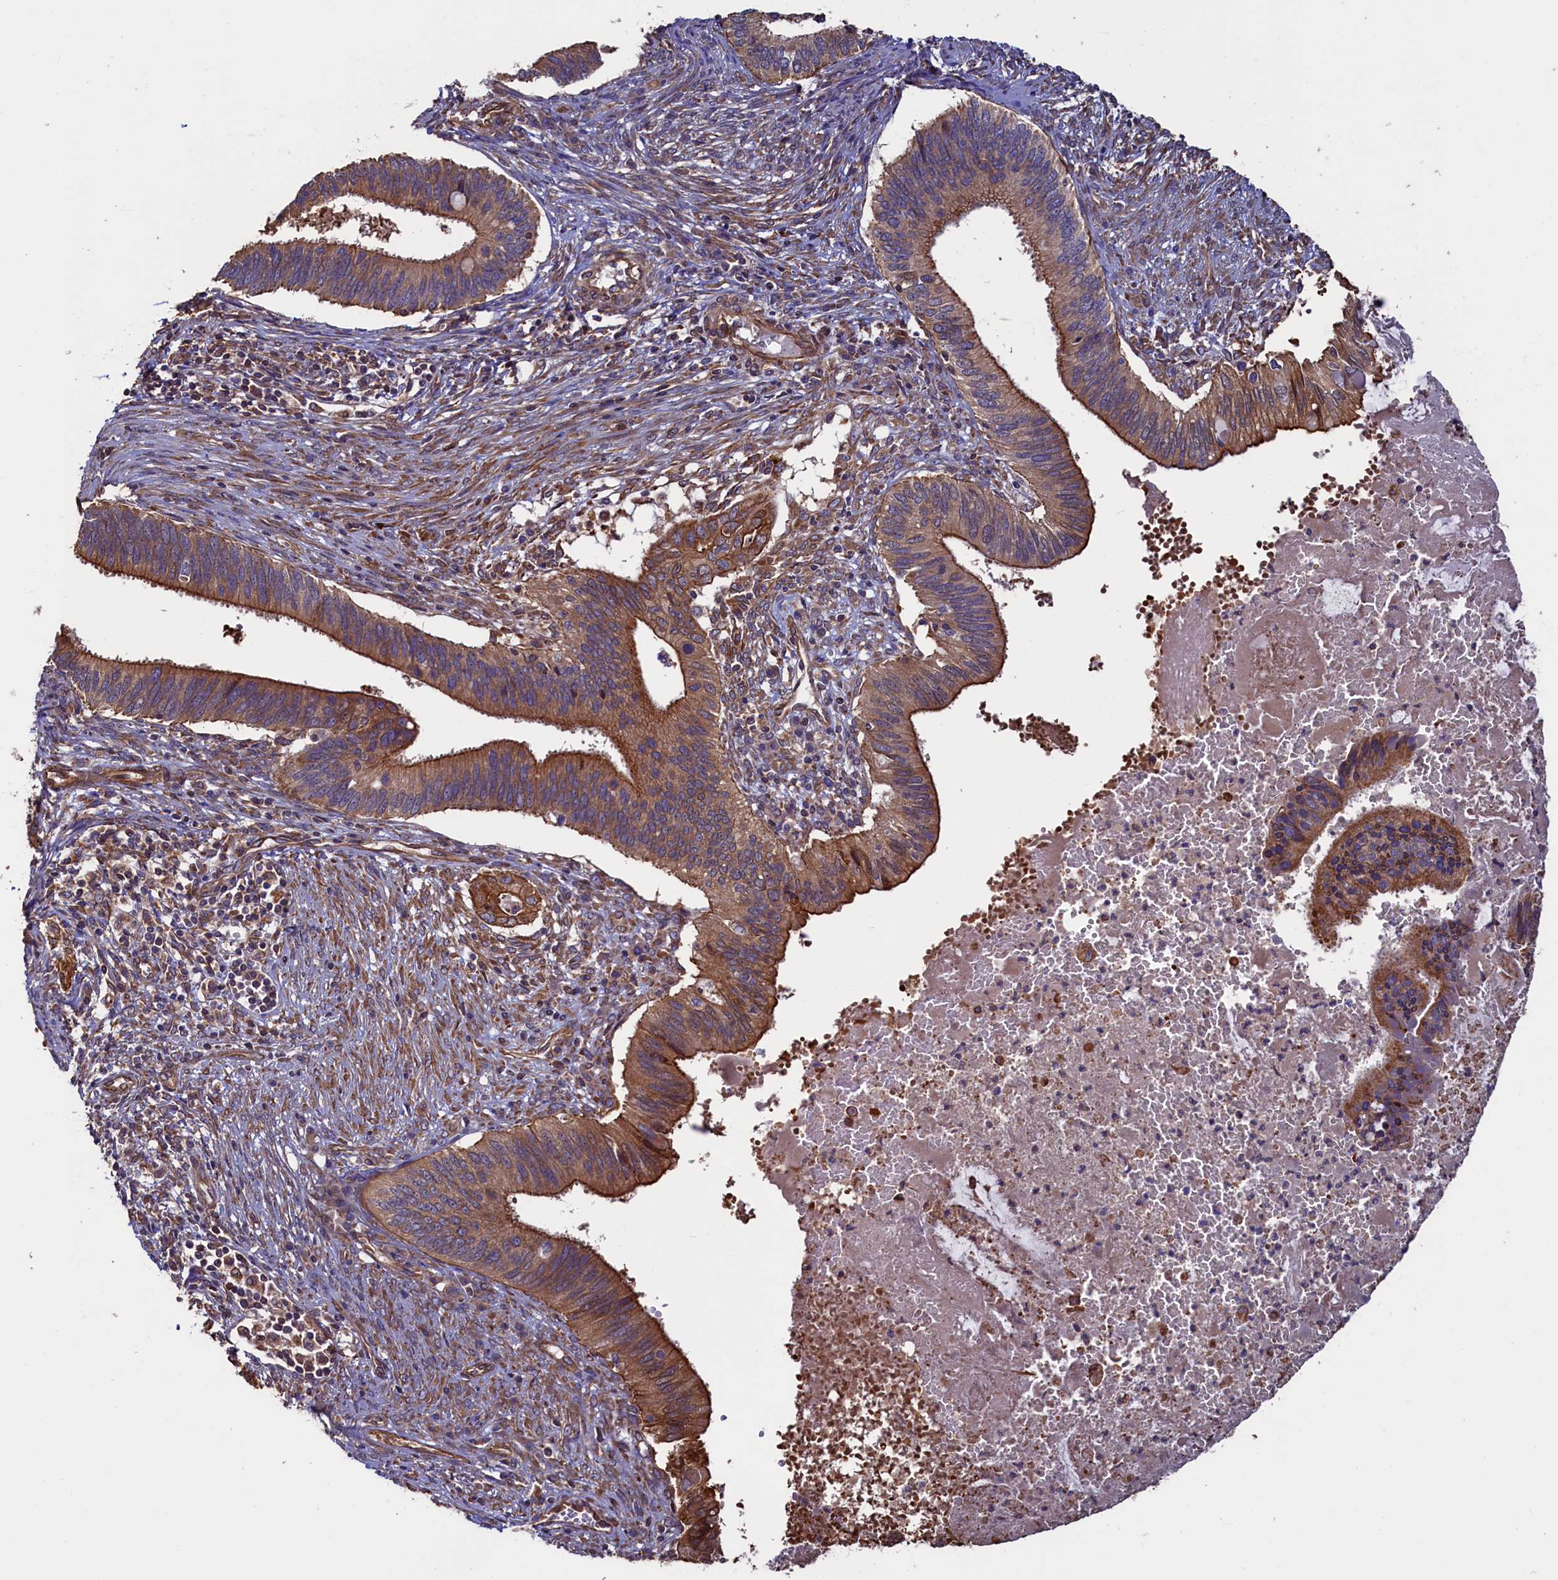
{"staining": {"intensity": "moderate", "quantity": ">75%", "location": "cytoplasmic/membranous"}, "tissue": "cervical cancer", "cell_type": "Tumor cells", "image_type": "cancer", "snomed": [{"axis": "morphology", "description": "Adenocarcinoma, NOS"}, {"axis": "topography", "description": "Cervix"}], "caption": "This is an image of immunohistochemistry staining of cervical cancer (adenocarcinoma), which shows moderate expression in the cytoplasmic/membranous of tumor cells.", "gene": "ATXN2L", "patient": {"sex": "female", "age": 42}}